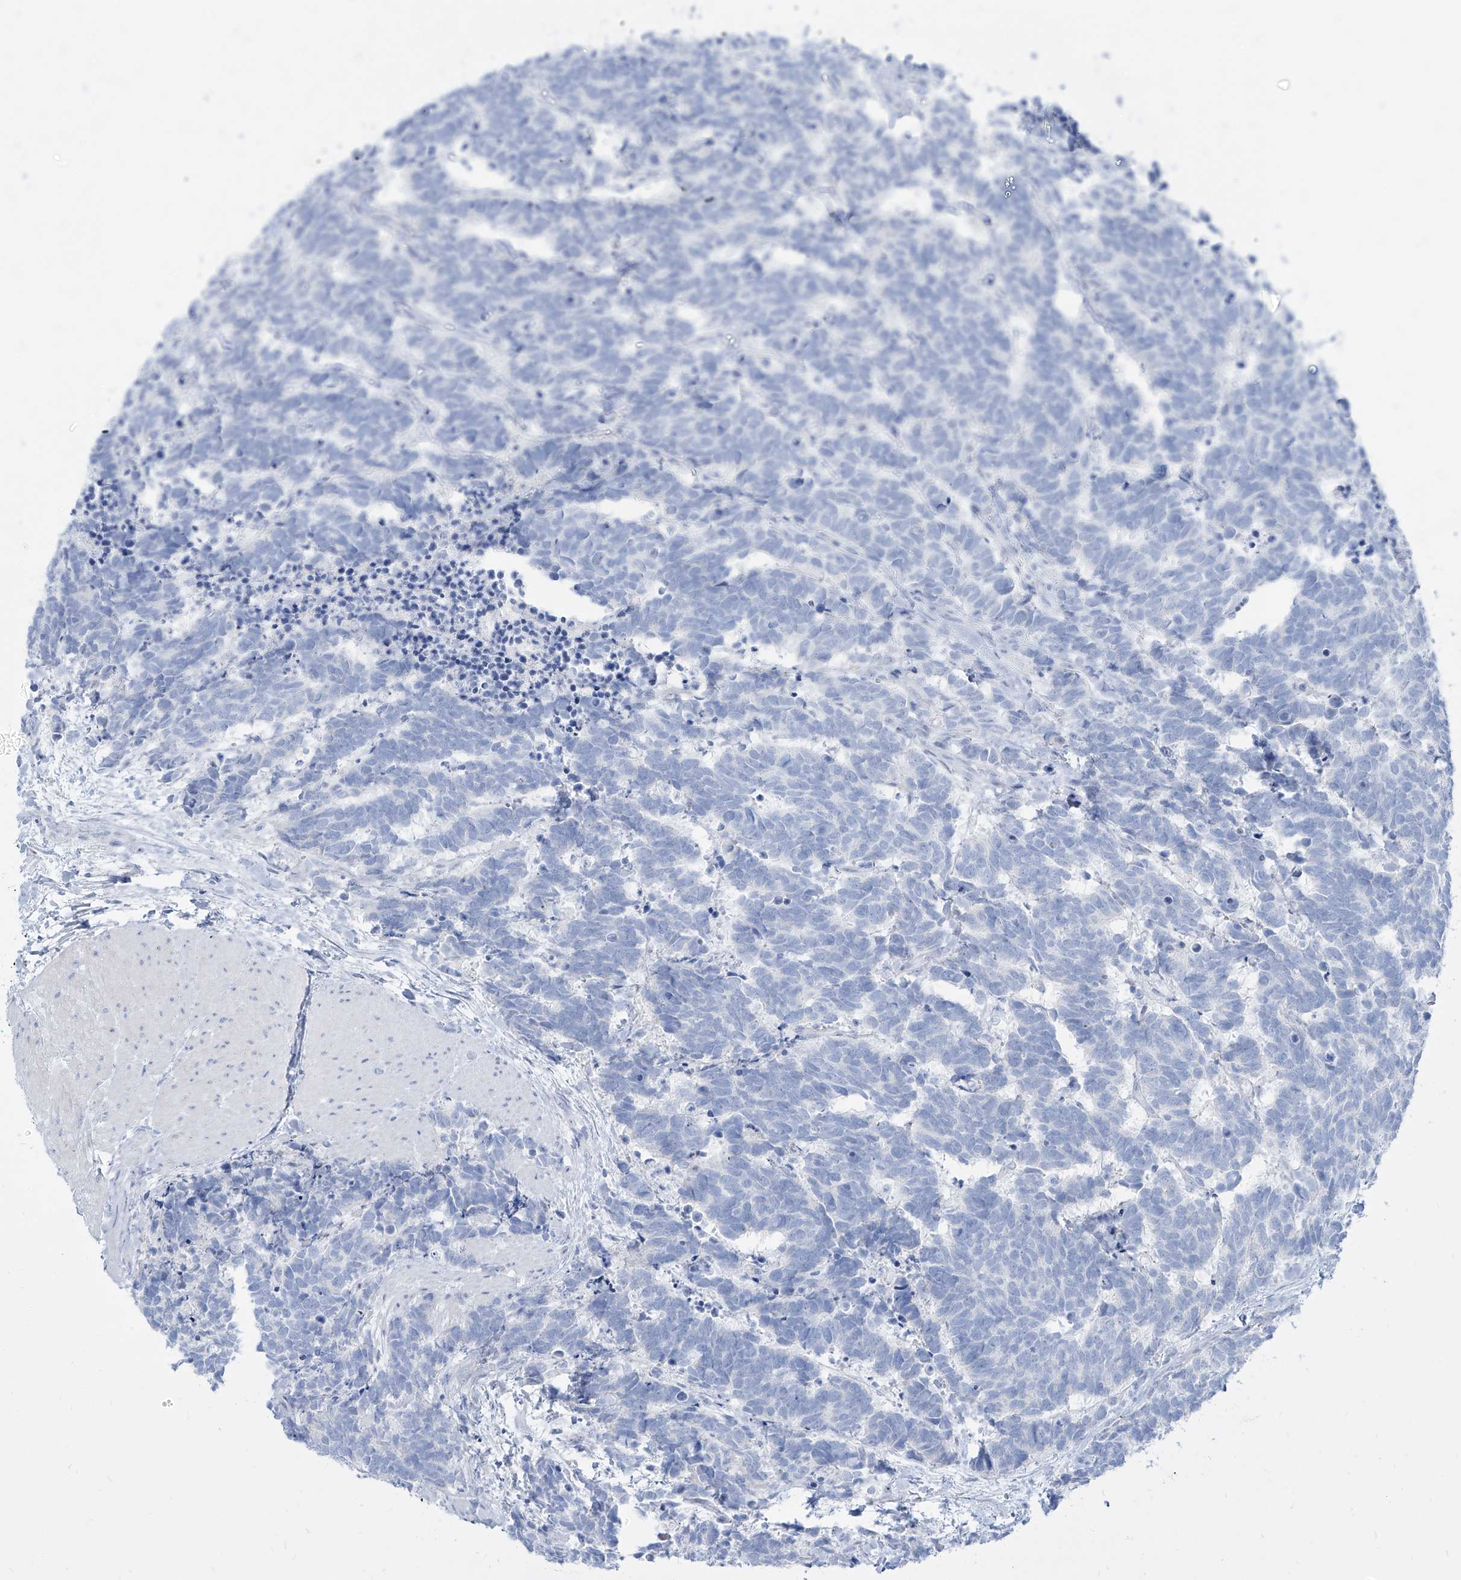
{"staining": {"intensity": "negative", "quantity": "none", "location": "none"}, "tissue": "carcinoid", "cell_type": "Tumor cells", "image_type": "cancer", "snomed": [{"axis": "morphology", "description": "Carcinoma, NOS"}, {"axis": "morphology", "description": "Carcinoid, malignant, NOS"}, {"axis": "topography", "description": "Urinary bladder"}], "caption": "Histopathology image shows no protein expression in tumor cells of malignant carcinoid tissue.", "gene": "TXLNB", "patient": {"sex": "male", "age": 57}}